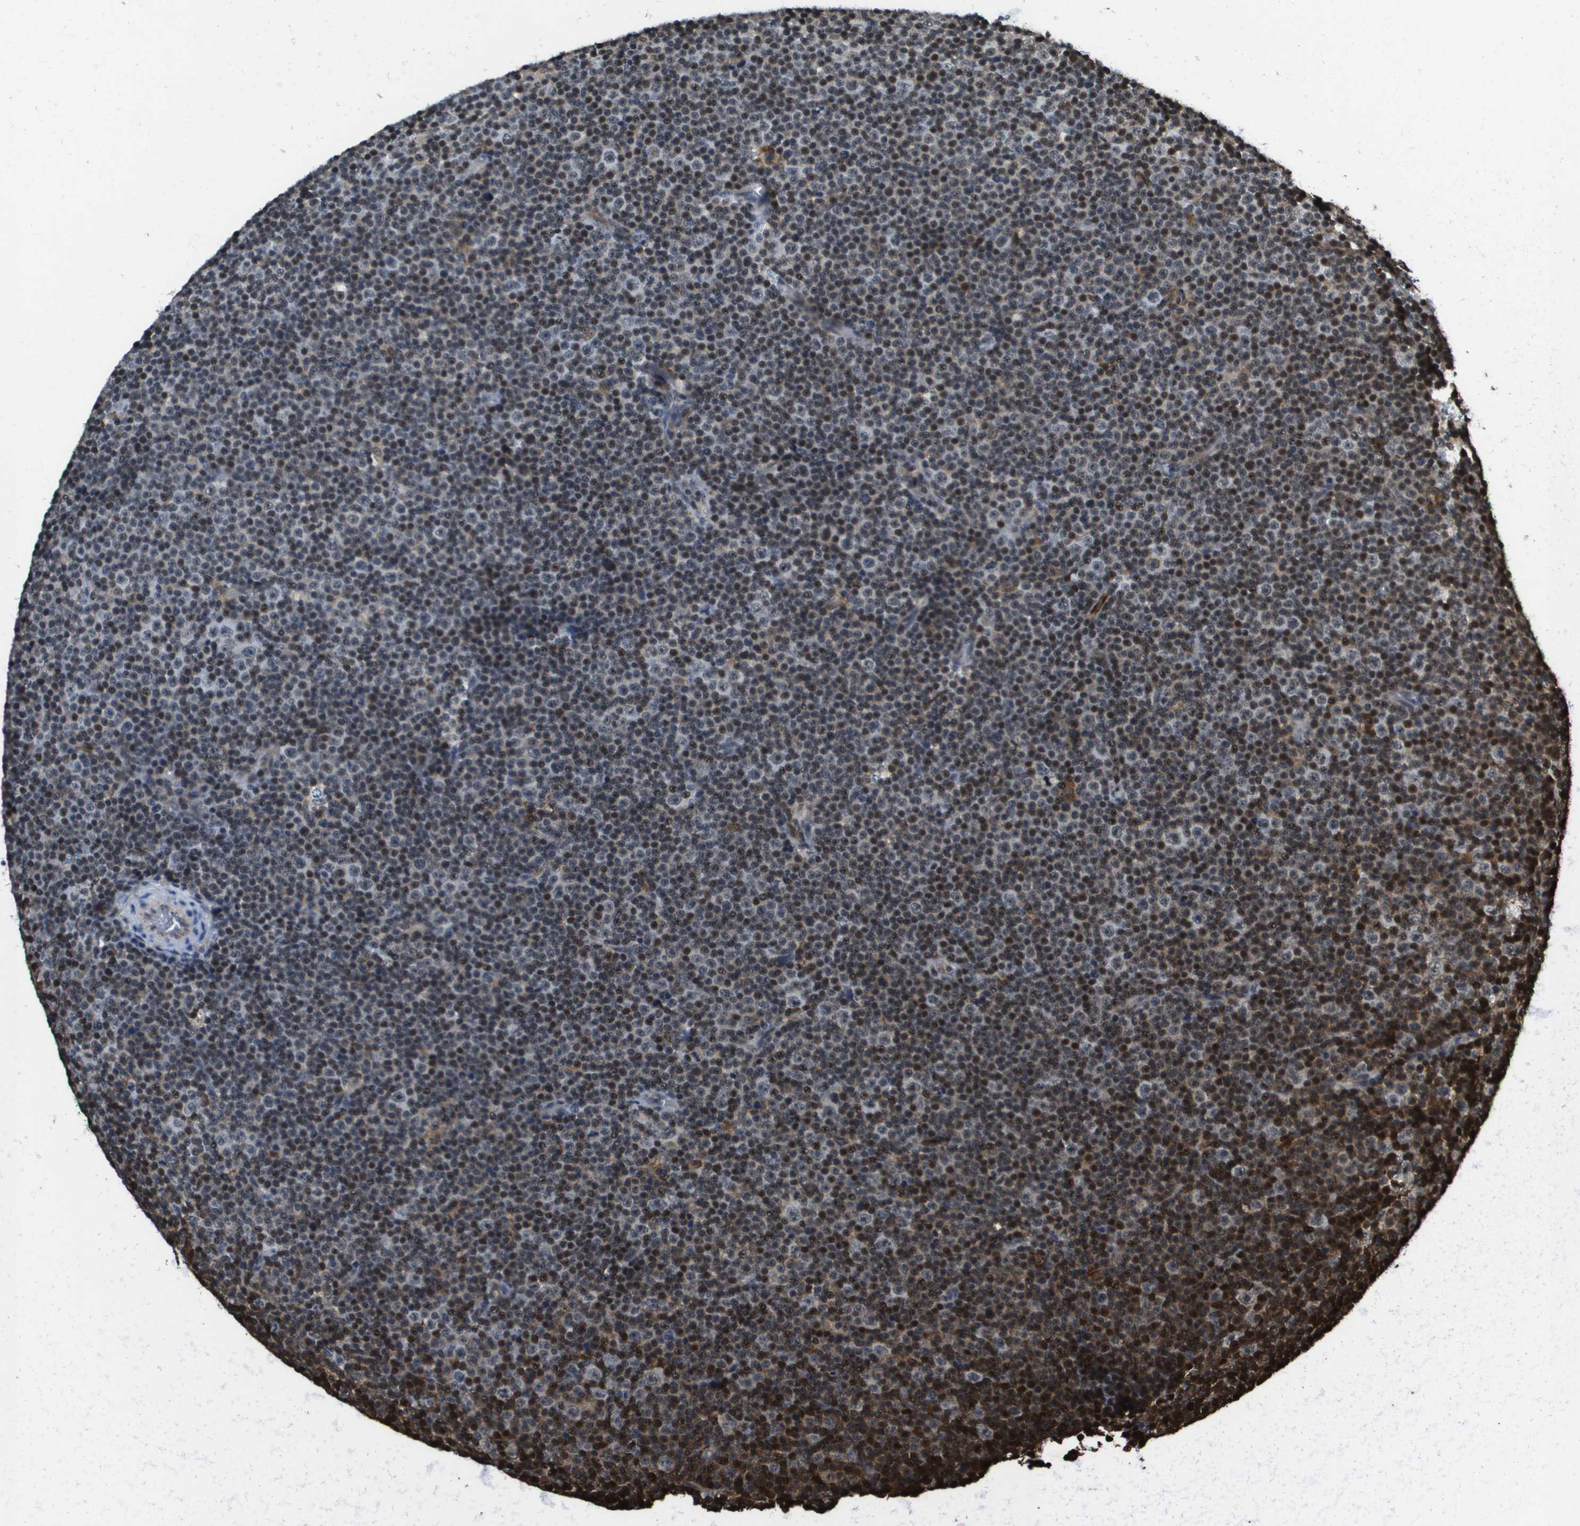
{"staining": {"intensity": "strong", "quantity": "25%-75%", "location": "nuclear"}, "tissue": "lymphoma", "cell_type": "Tumor cells", "image_type": "cancer", "snomed": [{"axis": "morphology", "description": "Malignant lymphoma, non-Hodgkin's type, Low grade"}, {"axis": "topography", "description": "Lymph node"}], "caption": "Immunohistochemistry micrograph of neoplastic tissue: lymphoma stained using immunohistochemistry exhibits high levels of strong protein expression localized specifically in the nuclear of tumor cells, appearing as a nuclear brown color.", "gene": "EP400", "patient": {"sex": "female", "age": 67}}